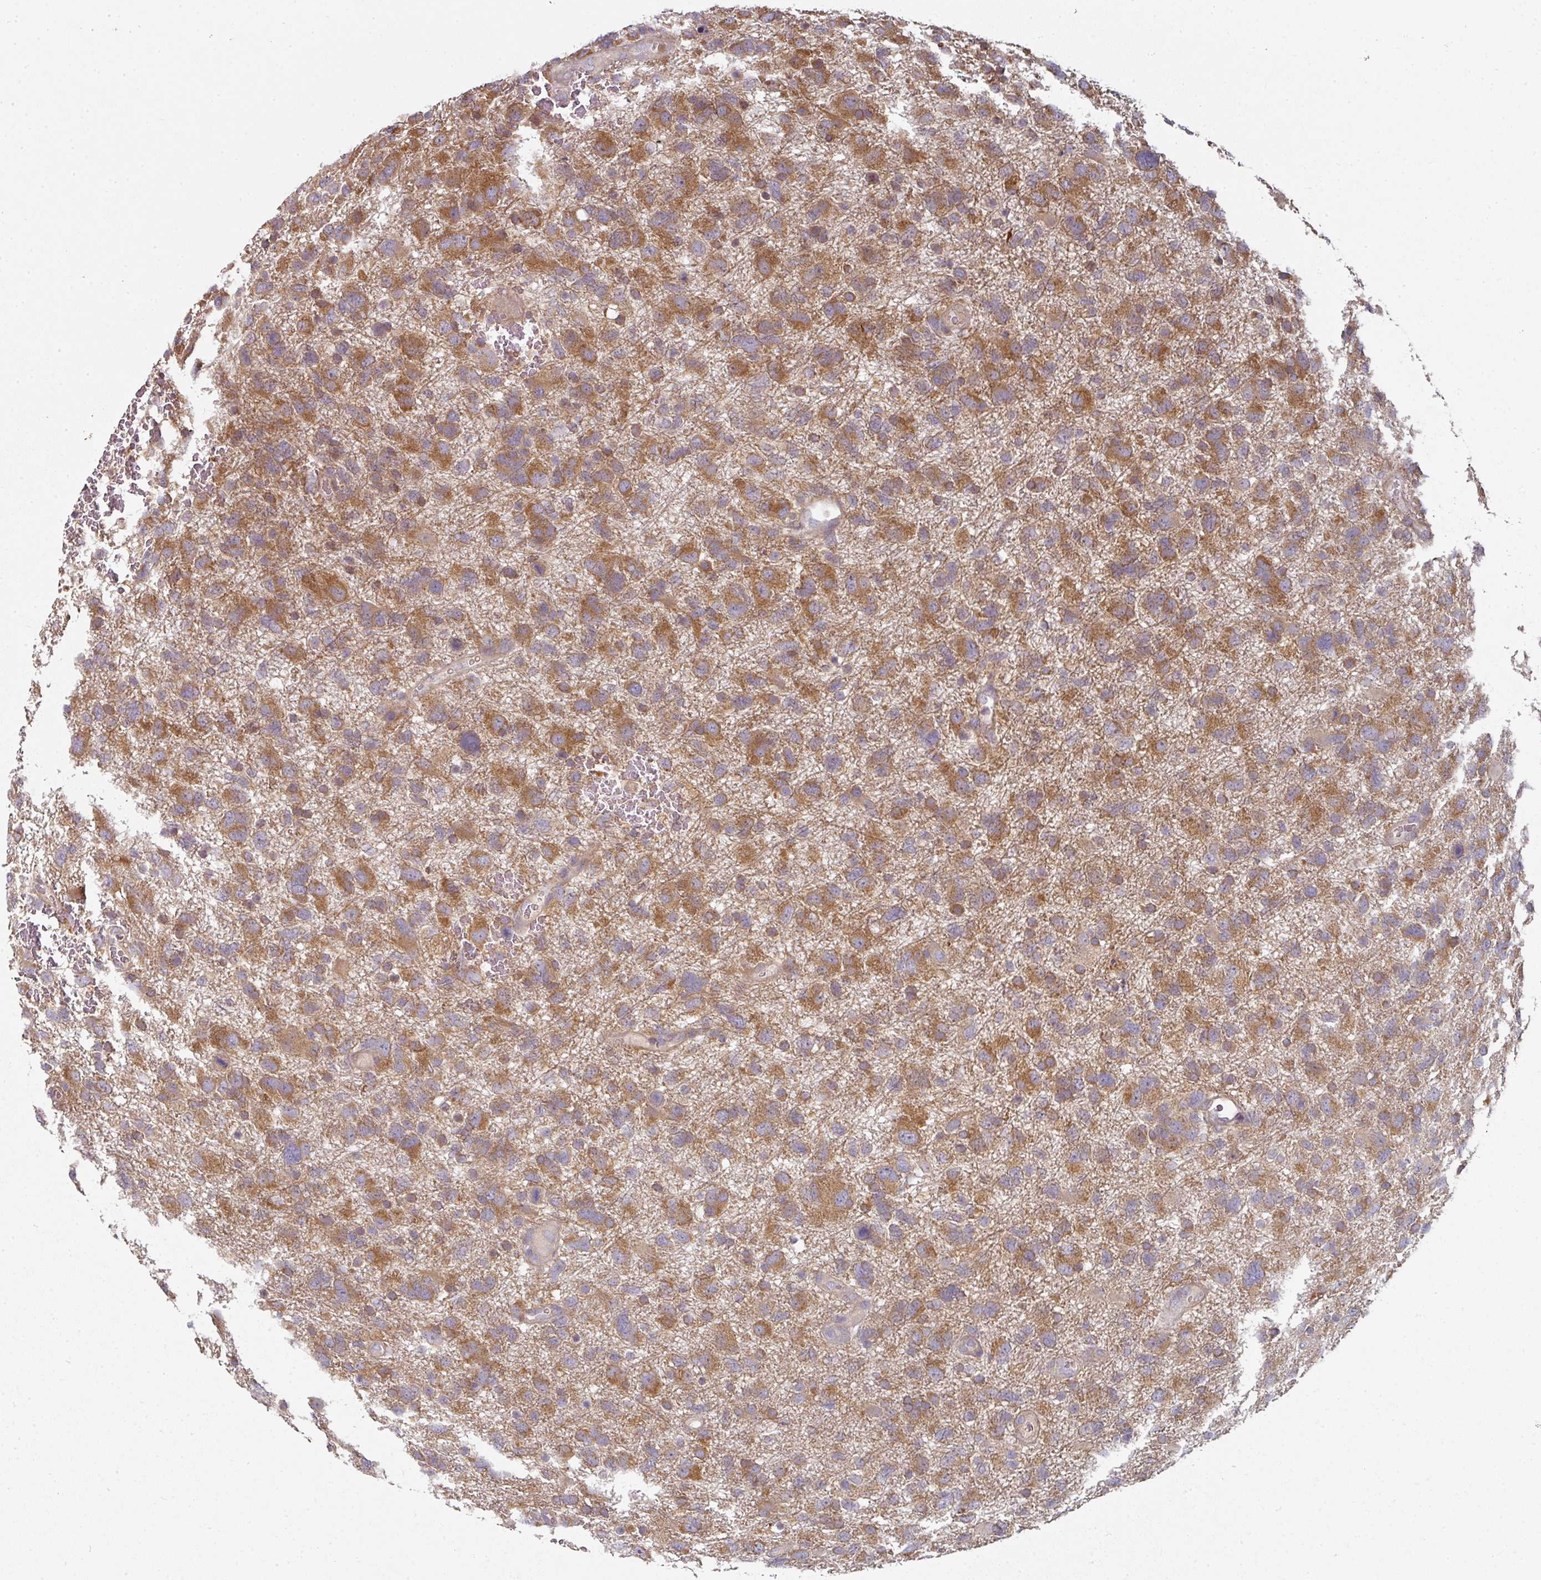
{"staining": {"intensity": "moderate", "quantity": ">75%", "location": "cytoplasmic/membranous"}, "tissue": "glioma", "cell_type": "Tumor cells", "image_type": "cancer", "snomed": [{"axis": "morphology", "description": "Glioma, malignant, High grade"}, {"axis": "topography", "description": "Brain"}], "caption": "Tumor cells exhibit moderate cytoplasmic/membranous positivity in approximately >75% of cells in malignant glioma (high-grade).", "gene": "MAP2K2", "patient": {"sex": "male", "age": 61}}